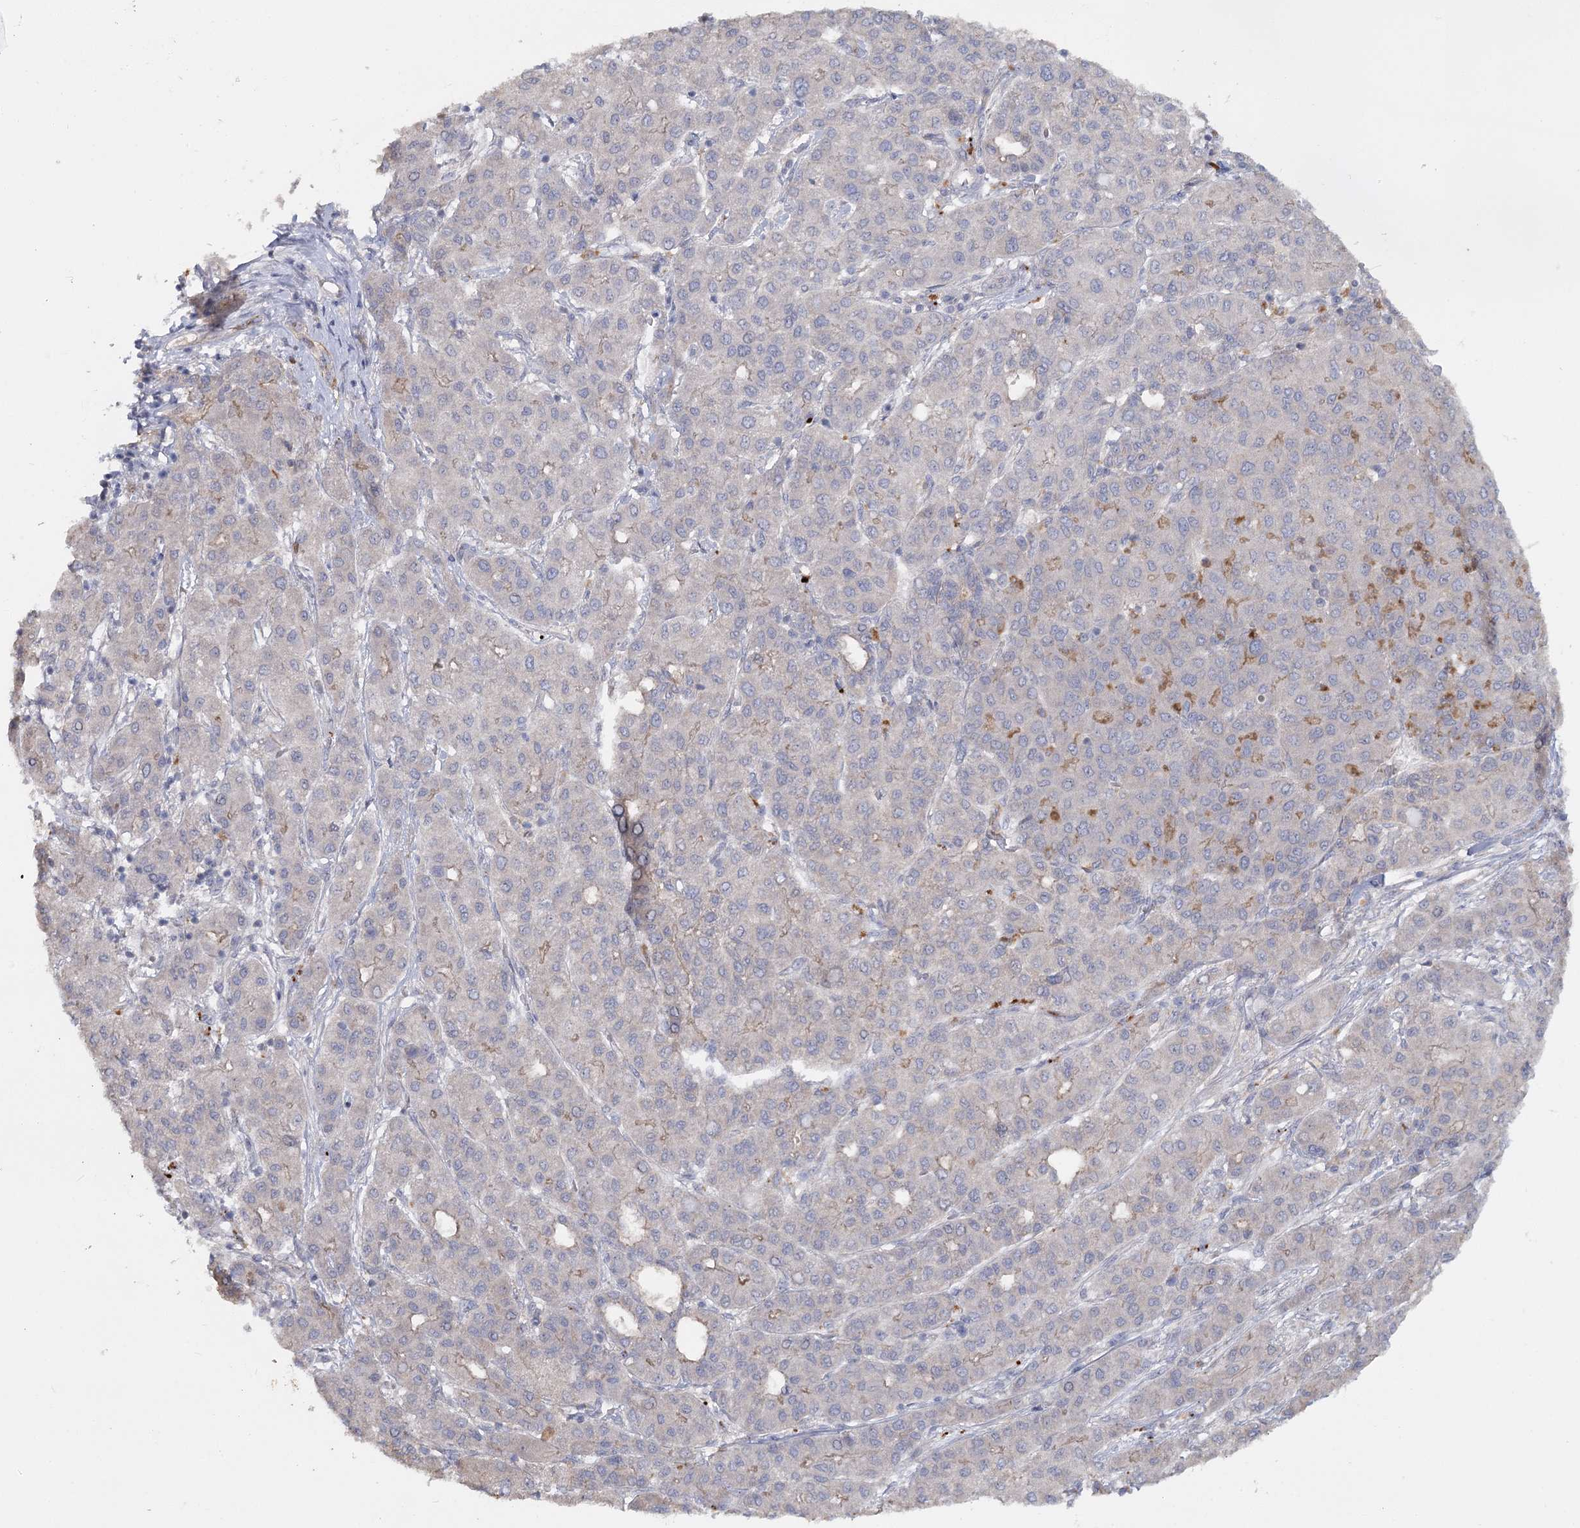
{"staining": {"intensity": "negative", "quantity": "none", "location": "none"}, "tissue": "liver cancer", "cell_type": "Tumor cells", "image_type": "cancer", "snomed": [{"axis": "morphology", "description": "Carcinoma, Hepatocellular, NOS"}, {"axis": "topography", "description": "Liver"}], "caption": "IHC histopathology image of human hepatocellular carcinoma (liver) stained for a protein (brown), which exhibits no staining in tumor cells.", "gene": "ANGPTL5", "patient": {"sex": "male", "age": 65}}